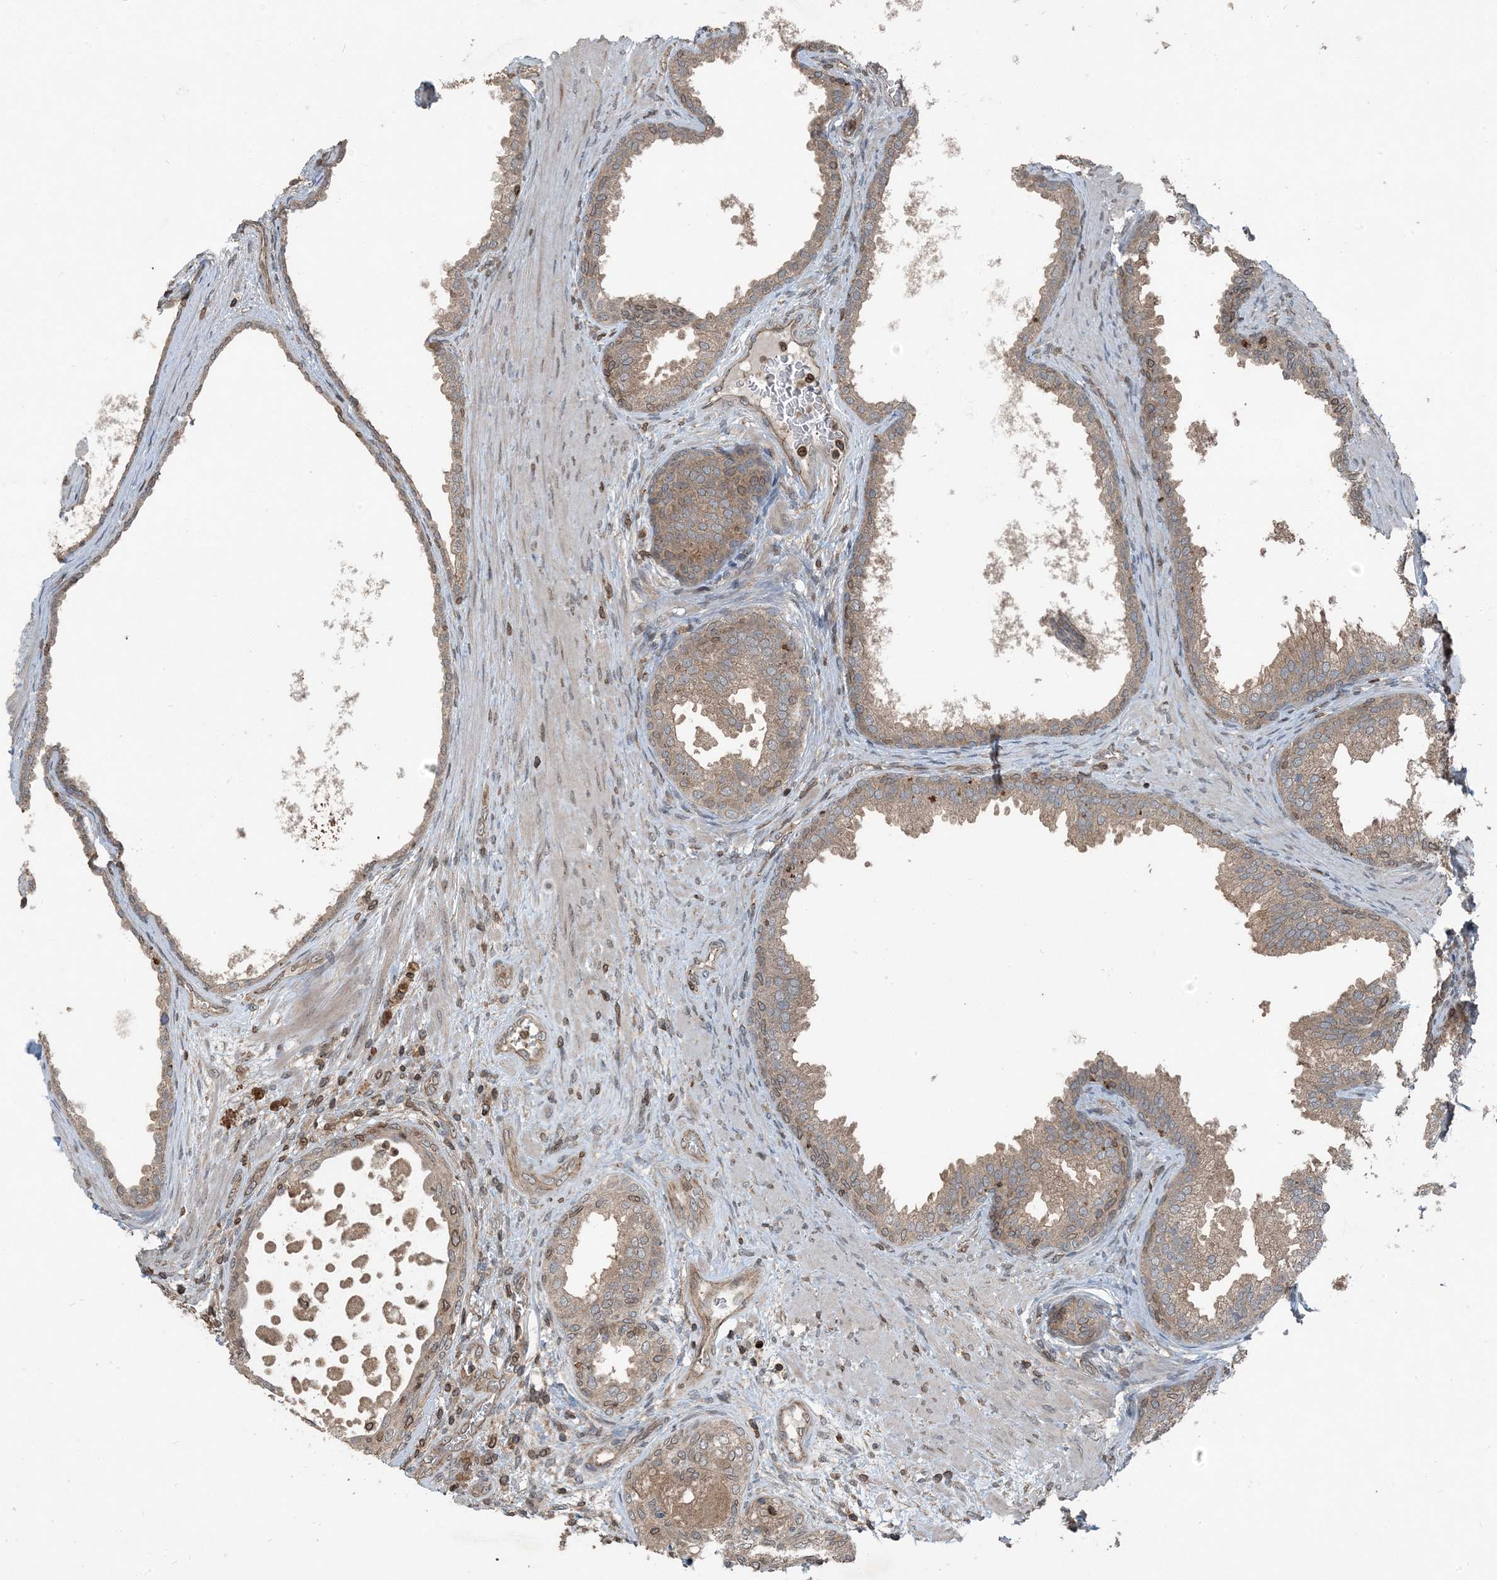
{"staining": {"intensity": "moderate", "quantity": ">75%", "location": "cytoplasmic/membranous"}, "tissue": "prostate", "cell_type": "Glandular cells", "image_type": "normal", "snomed": [{"axis": "morphology", "description": "Normal tissue, NOS"}, {"axis": "topography", "description": "Prostate"}], "caption": "A histopathology image of human prostate stained for a protein reveals moderate cytoplasmic/membranous brown staining in glandular cells. (brown staining indicates protein expression, while blue staining denotes nuclei).", "gene": "ZFAND2B", "patient": {"sex": "male", "age": 76}}